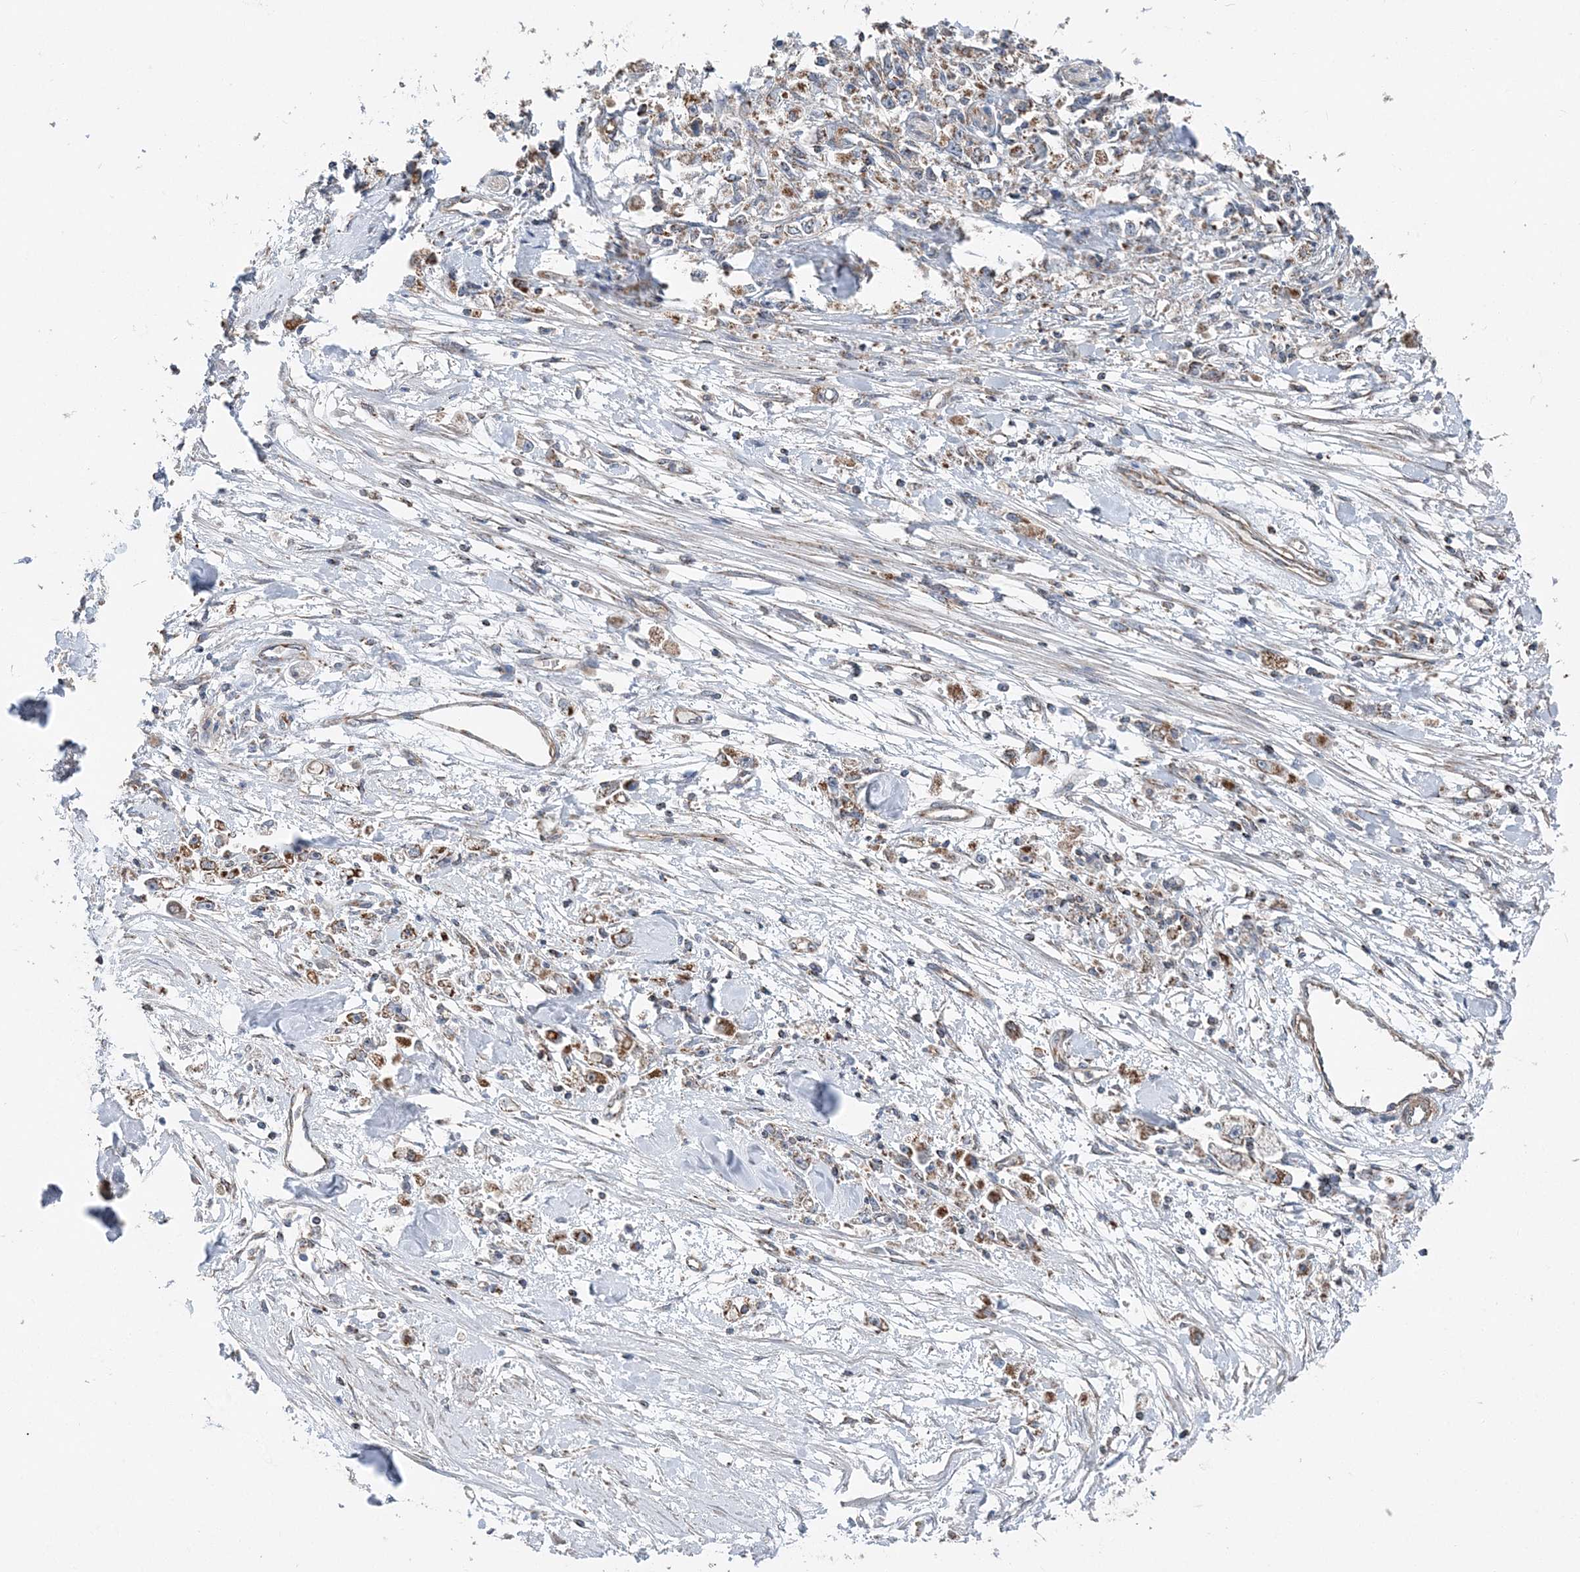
{"staining": {"intensity": "moderate", "quantity": ">75%", "location": "cytoplasmic/membranous"}, "tissue": "stomach cancer", "cell_type": "Tumor cells", "image_type": "cancer", "snomed": [{"axis": "morphology", "description": "Adenocarcinoma, NOS"}, {"axis": "topography", "description": "Stomach"}], "caption": "Immunohistochemical staining of human stomach cancer (adenocarcinoma) shows moderate cytoplasmic/membranous protein staining in about >75% of tumor cells.", "gene": "SPRY2", "patient": {"sex": "female", "age": 59}}